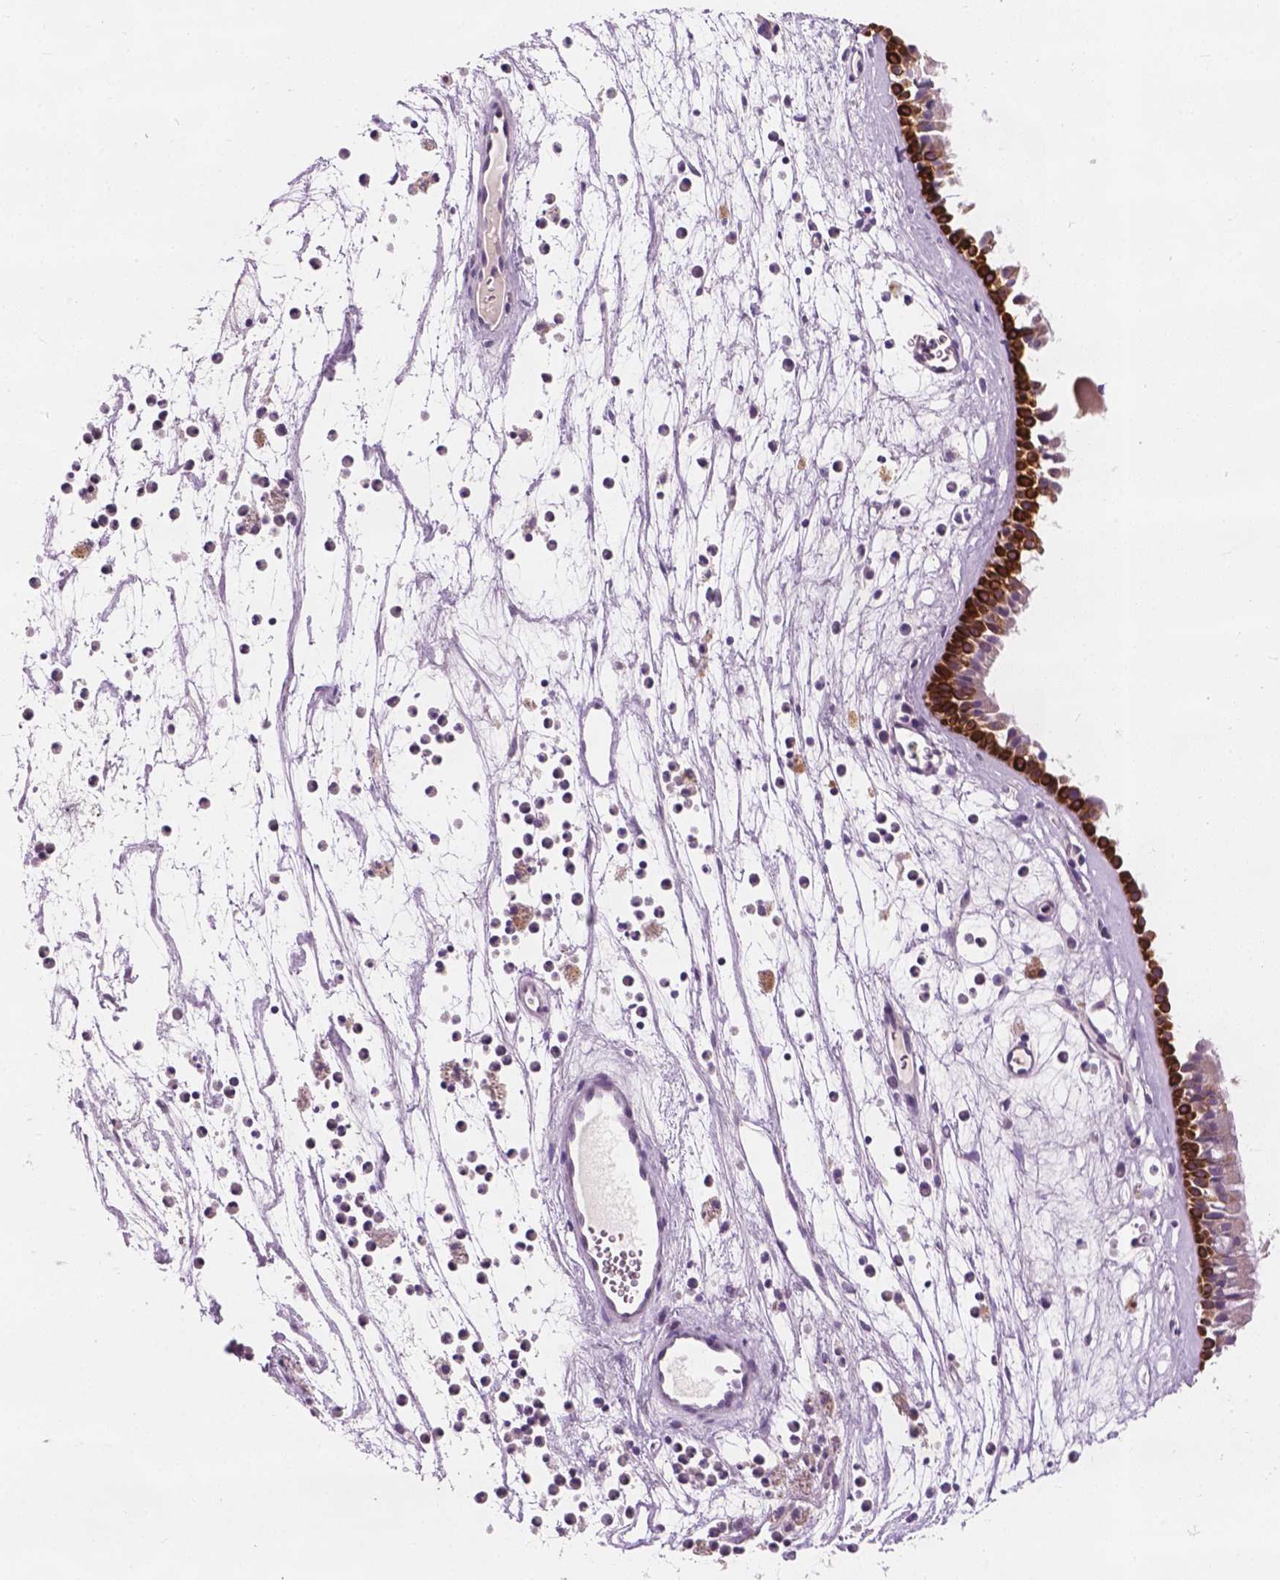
{"staining": {"intensity": "strong", "quantity": "25%-75%", "location": "cytoplasmic/membranous"}, "tissue": "nasopharynx", "cell_type": "Respiratory epithelial cells", "image_type": "normal", "snomed": [{"axis": "morphology", "description": "Normal tissue, NOS"}, {"axis": "topography", "description": "Nasopharynx"}], "caption": "Protein positivity by IHC reveals strong cytoplasmic/membranous positivity in approximately 25%-75% of respiratory epithelial cells in unremarkable nasopharynx.", "gene": "KRT17", "patient": {"sex": "female", "age": 52}}